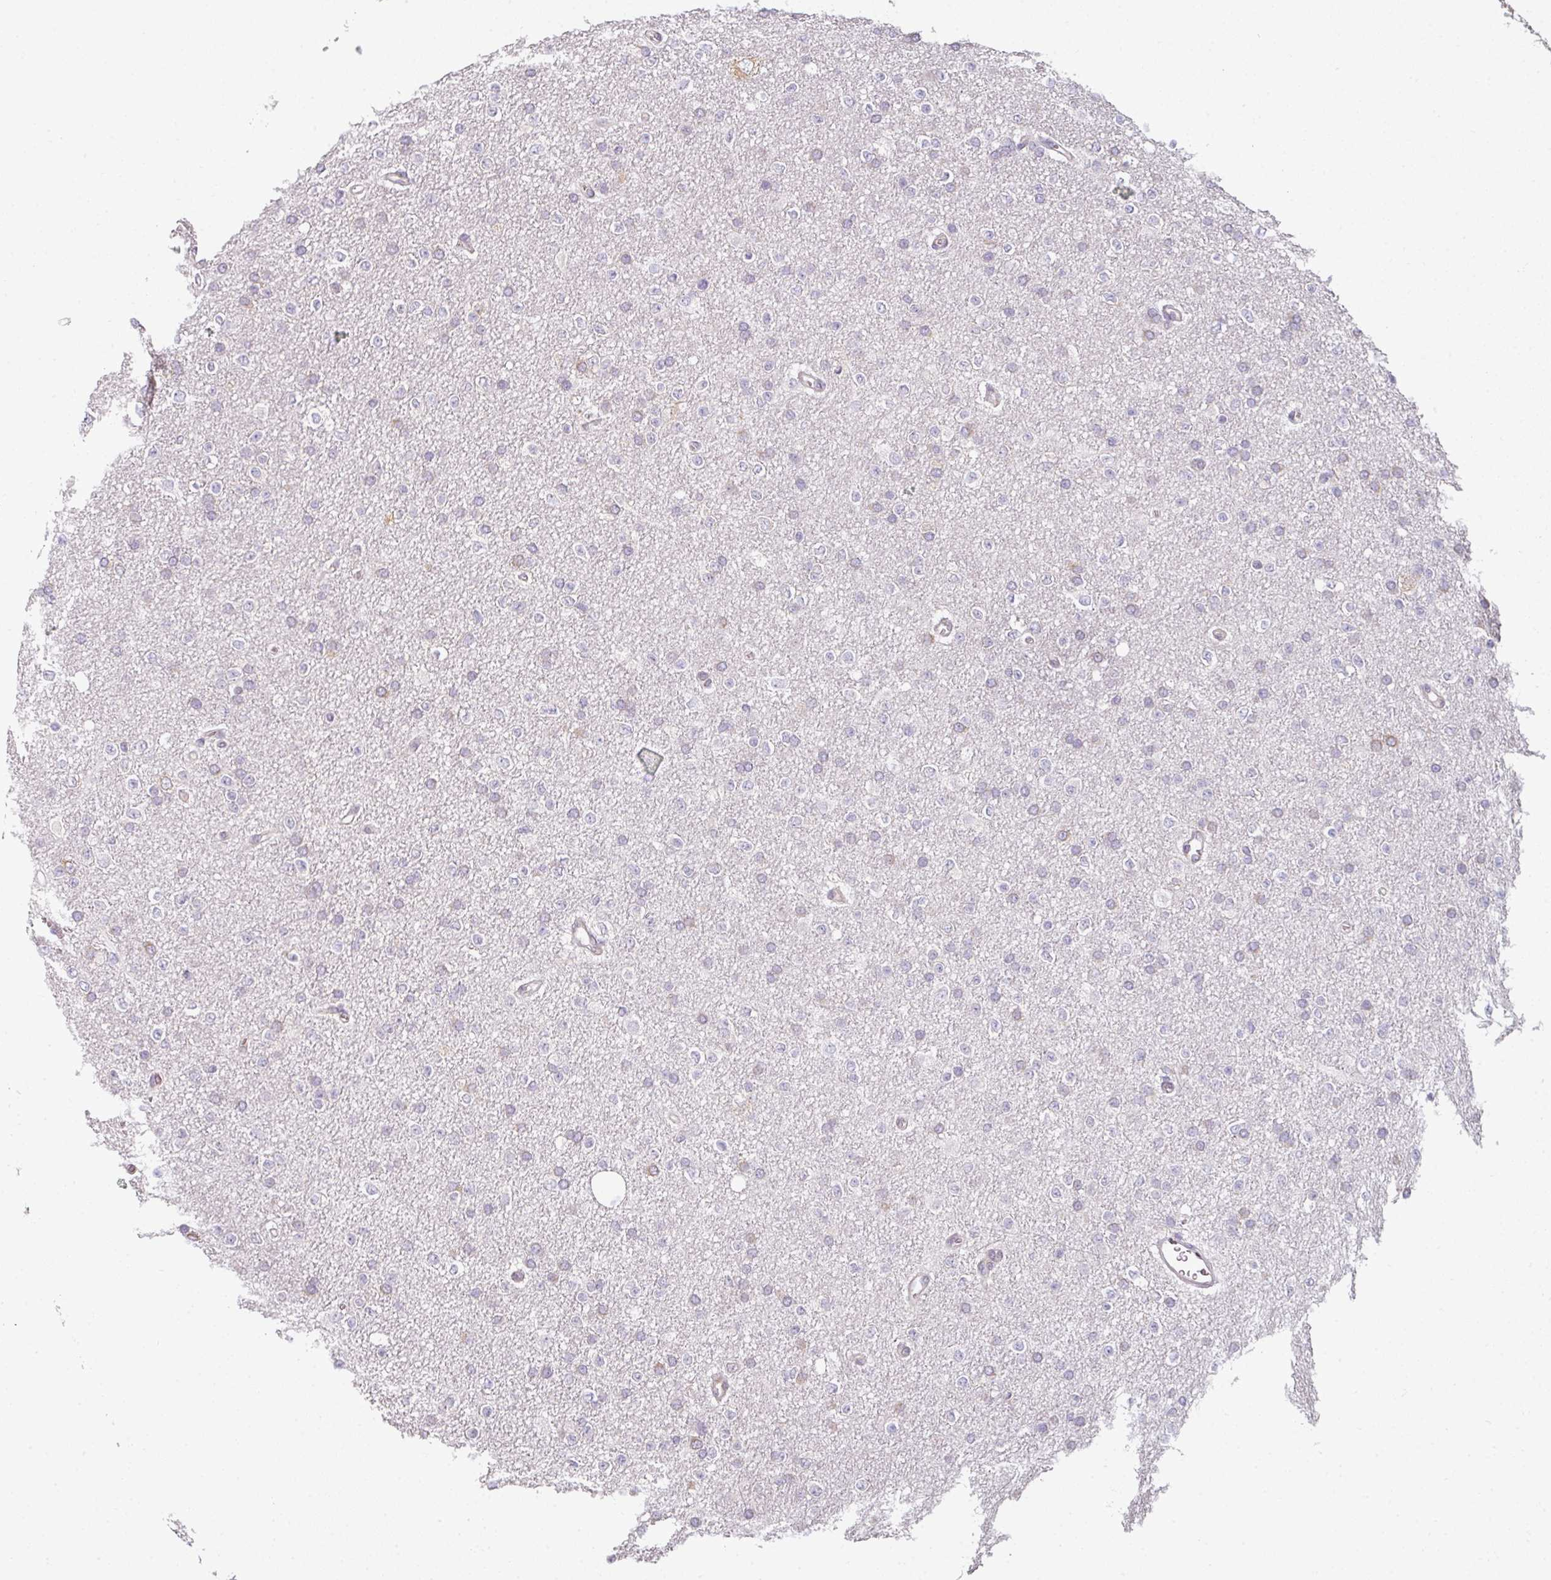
{"staining": {"intensity": "negative", "quantity": "none", "location": "none"}, "tissue": "glioma", "cell_type": "Tumor cells", "image_type": "cancer", "snomed": [{"axis": "morphology", "description": "Glioma, malignant, Low grade"}, {"axis": "topography", "description": "Brain"}], "caption": "Immunohistochemistry image of neoplastic tissue: human malignant glioma (low-grade) stained with DAB reveals no significant protein staining in tumor cells.", "gene": "C19orf33", "patient": {"sex": "female", "age": 34}}